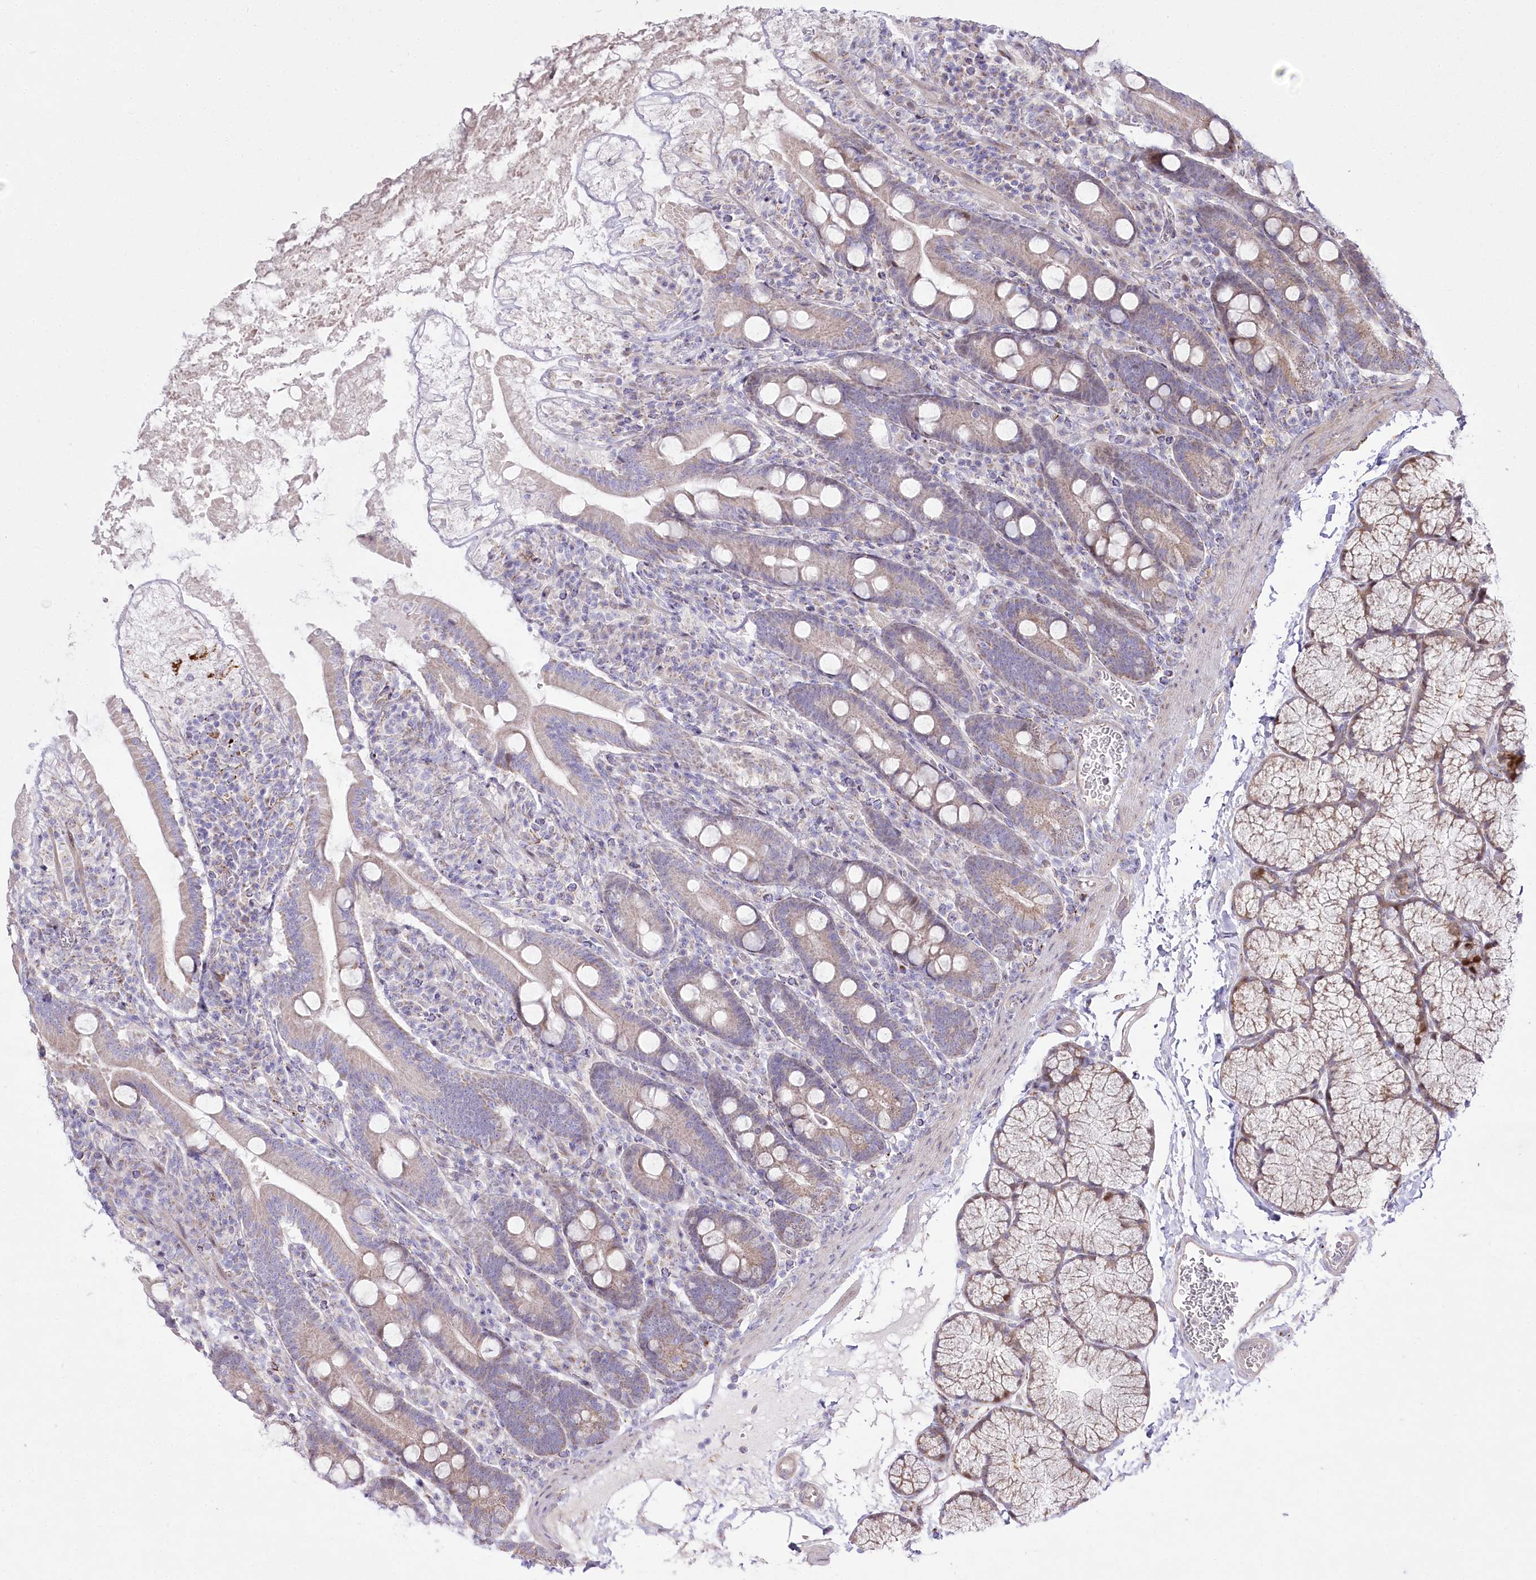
{"staining": {"intensity": "weak", "quantity": "25%-75%", "location": "cytoplasmic/membranous"}, "tissue": "duodenum", "cell_type": "Glandular cells", "image_type": "normal", "snomed": [{"axis": "morphology", "description": "Normal tissue, NOS"}, {"axis": "topography", "description": "Duodenum"}], "caption": "Immunohistochemistry (DAB (3,3'-diaminobenzidine)) staining of benign human duodenum reveals weak cytoplasmic/membranous protein expression in approximately 25%-75% of glandular cells.", "gene": "CEP164", "patient": {"sex": "male", "age": 35}}